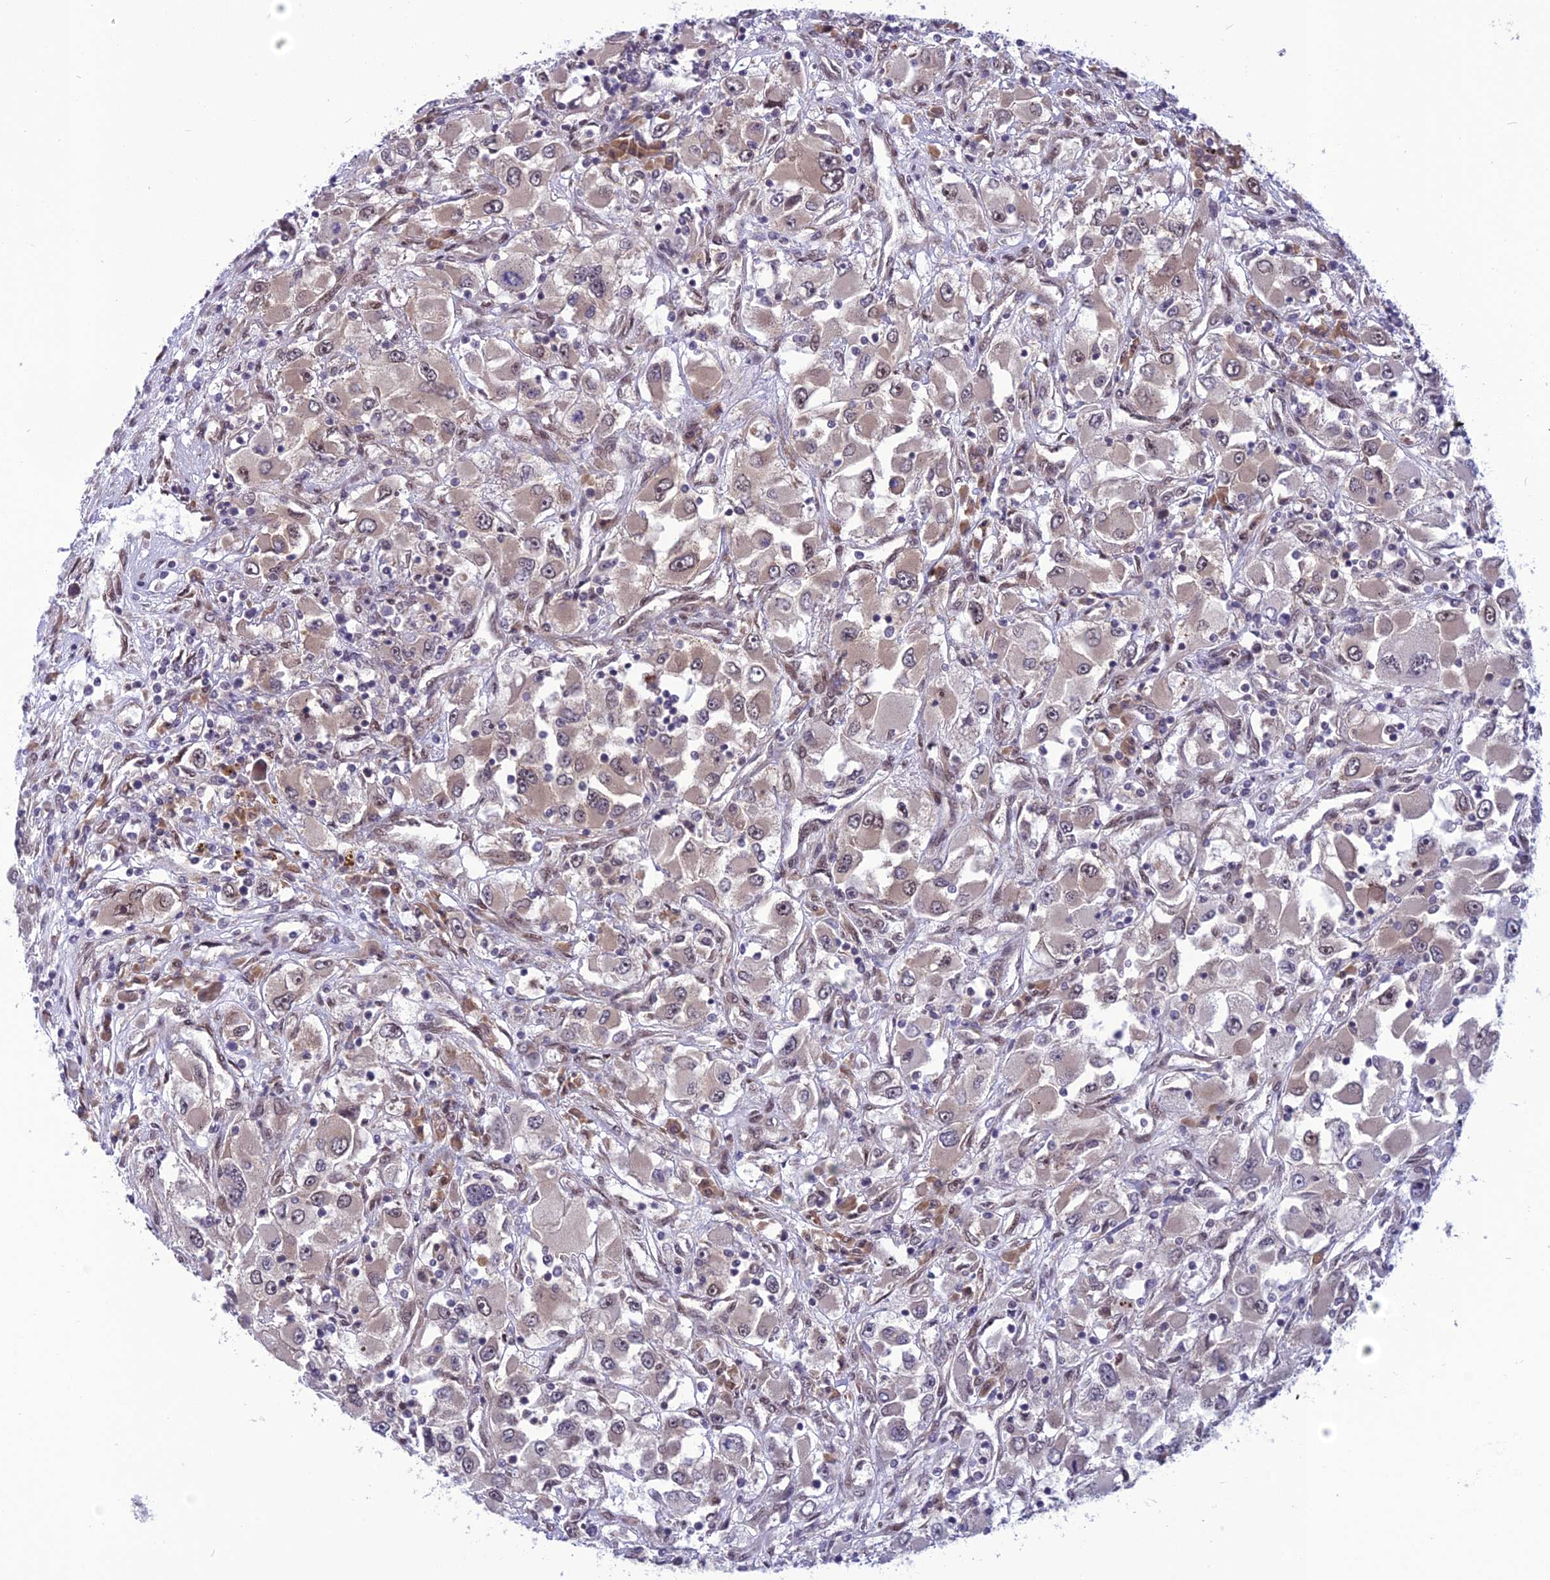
{"staining": {"intensity": "weak", "quantity": "25%-75%", "location": "cytoplasmic/membranous,nuclear"}, "tissue": "renal cancer", "cell_type": "Tumor cells", "image_type": "cancer", "snomed": [{"axis": "morphology", "description": "Adenocarcinoma, NOS"}, {"axis": "topography", "description": "Kidney"}], "caption": "Weak cytoplasmic/membranous and nuclear protein staining is identified in approximately 25%-75% of tumor cells in renal adenocarcinoma.", "gene": "RTRAF", "patient": {"sex": "female", "age": 52}}